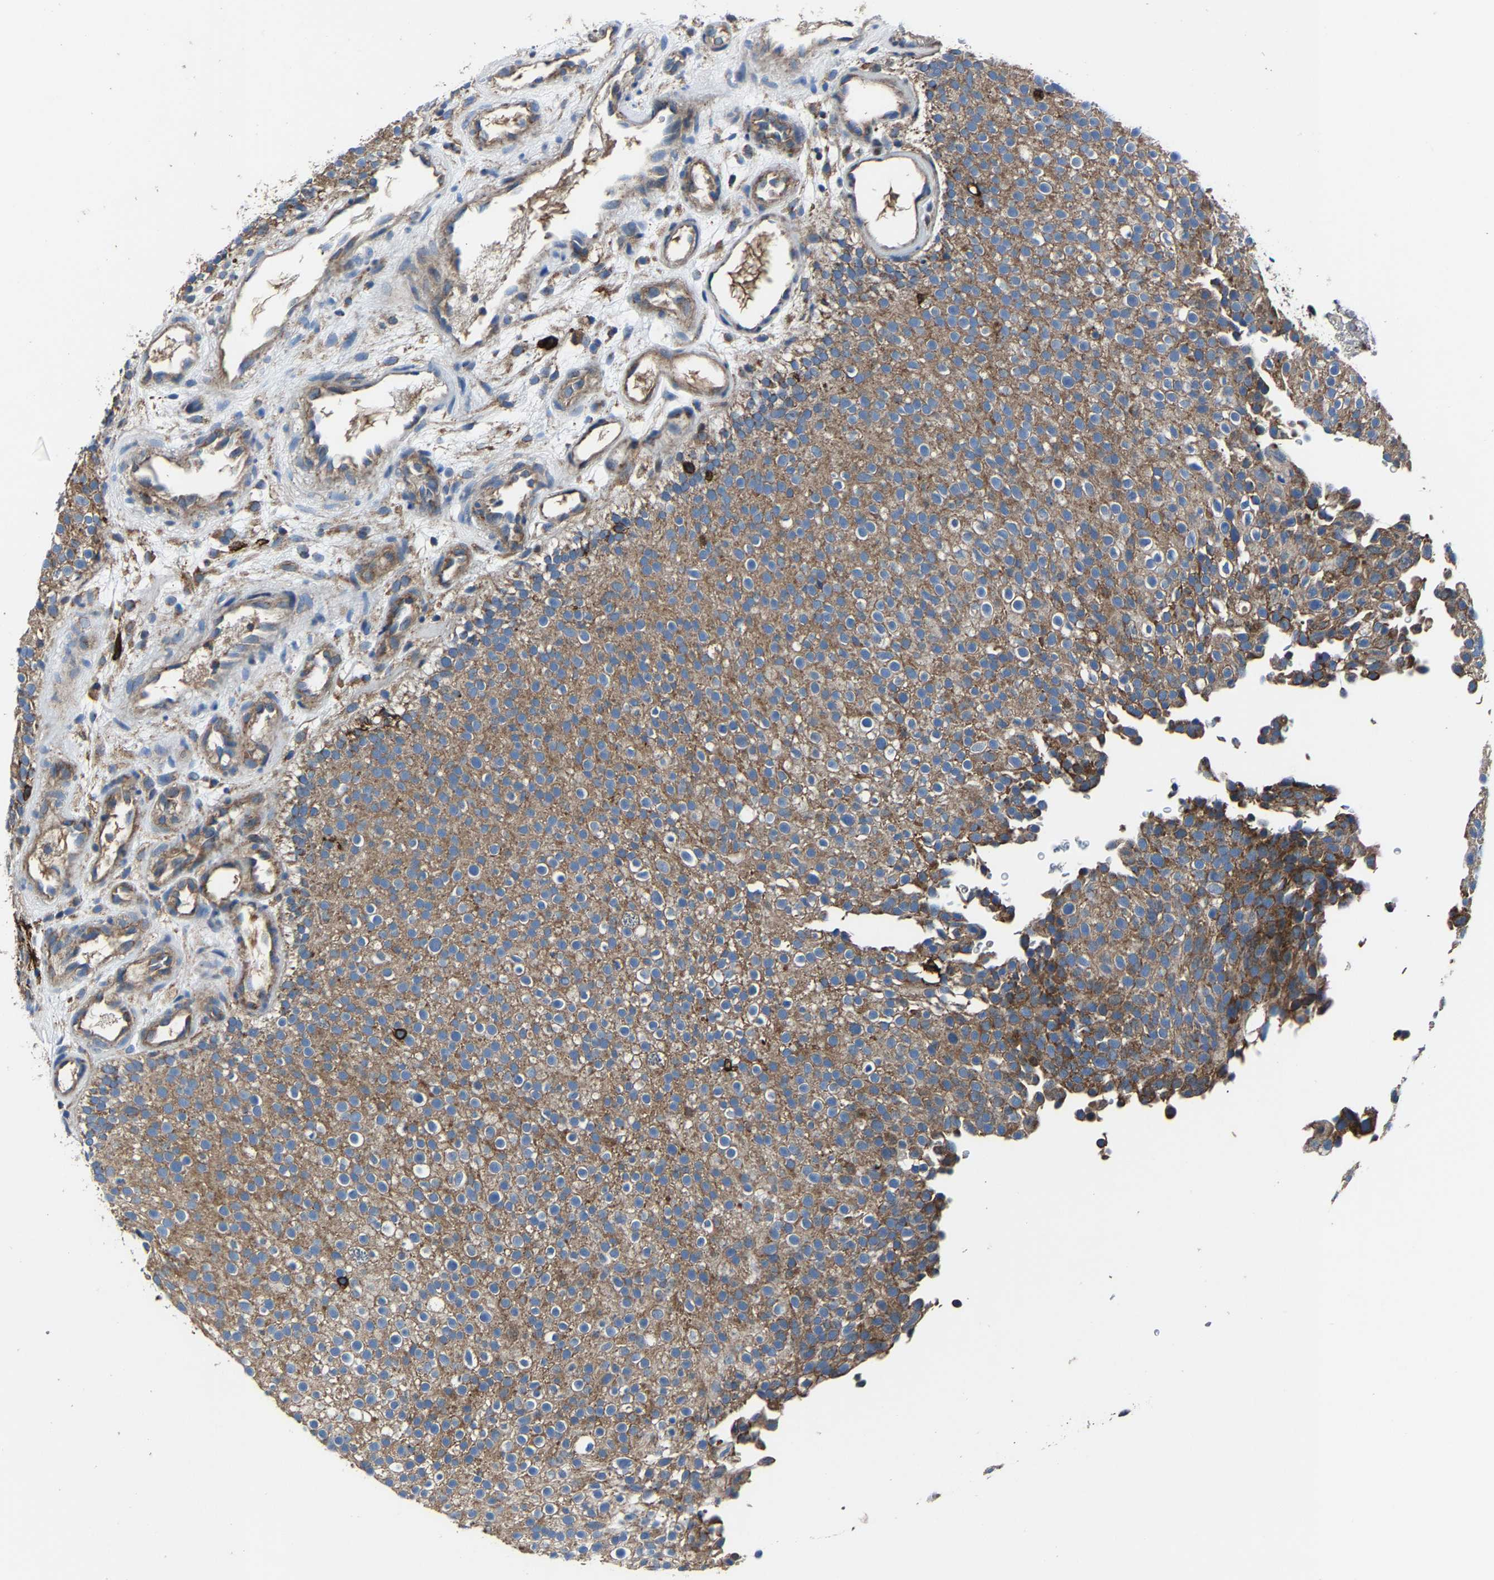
{"staining": {"intensity": "moderate", "quantity": ">75%", "location": "cytoplasmic/membranous"}, "tissue": "urothelial cancer", "cell_type": "Tumor cells", "image_type": "cancer", "snomed": [{"axis": "morphology", "description": "Urothelial carcinoma, Low grade"}, {"axis": "topography", "description": "Urinary bladder"}], "caption": "Urothelial cancer stained for a protein exhibits moderate cytoplasmic/membranous positivity in tumor cells.", "gene": "KIAA1958", "patient": {"sex": "male", "age": 78}}